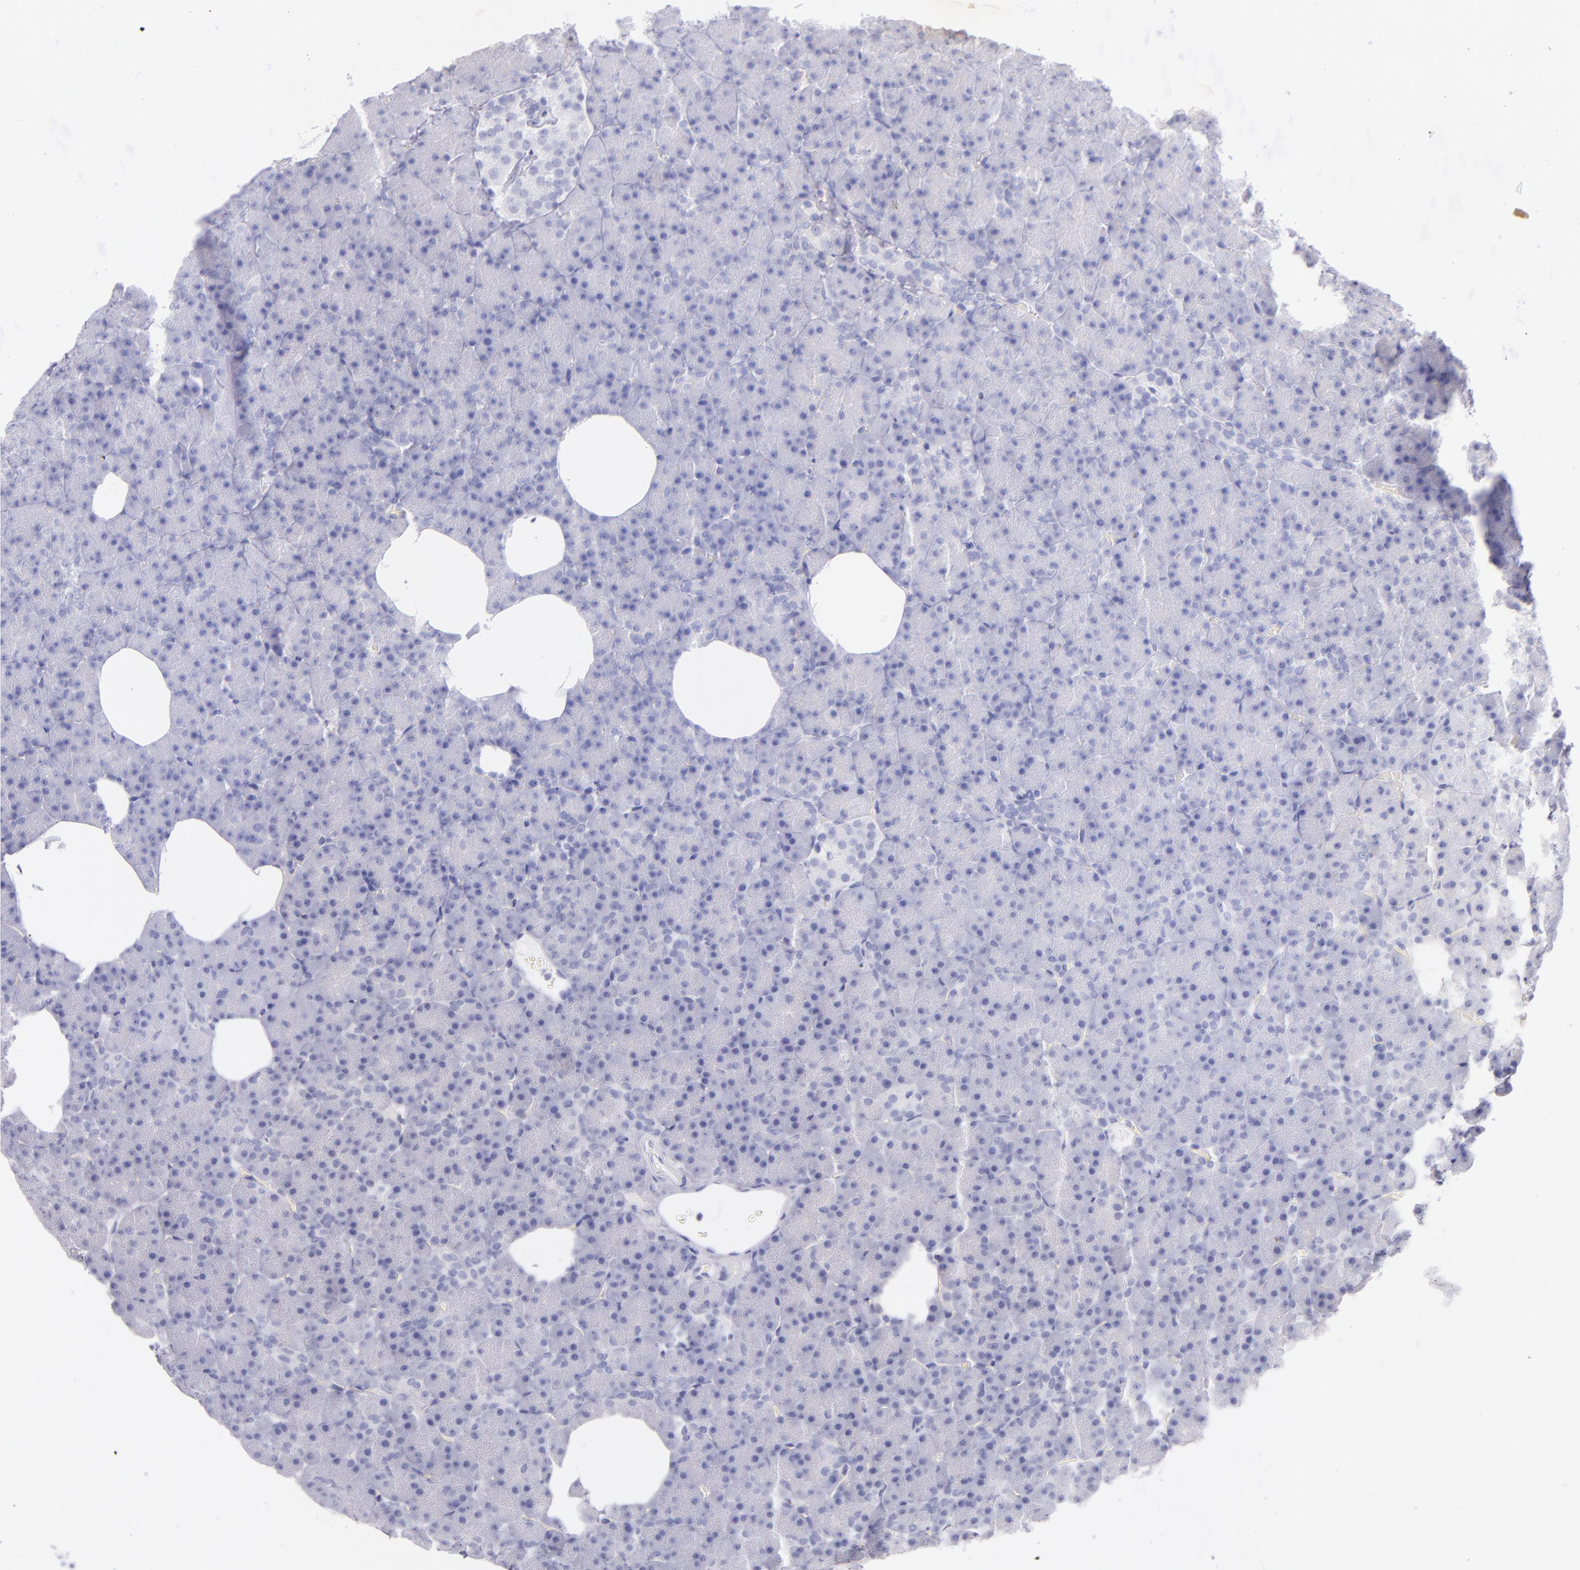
{"staining": {"intensity": "negative", "quantity": "none", "location": "none"}, "tissue": "pancreas", "cell_type": "Exocrine glandular cells", "image_type": "normal", "snomed": [{"axis": "morphology", "description": "Normal tissue, NOS"}, {"axis": "topography", "description": "Pancreas"}], "caption": "Immunohistochemical staining of normal pancreas reveals no significant positivity in exocrine glandular cells. The staining was performed using DAB (3,3'-diaminobenzidine) to visualize the protein expression in brown, while the nuclei were stained in blue with hematoxylin (Magnification: 20x).", "gene": "SFTPB", "patient": {"sex": "female", "age": 35}}